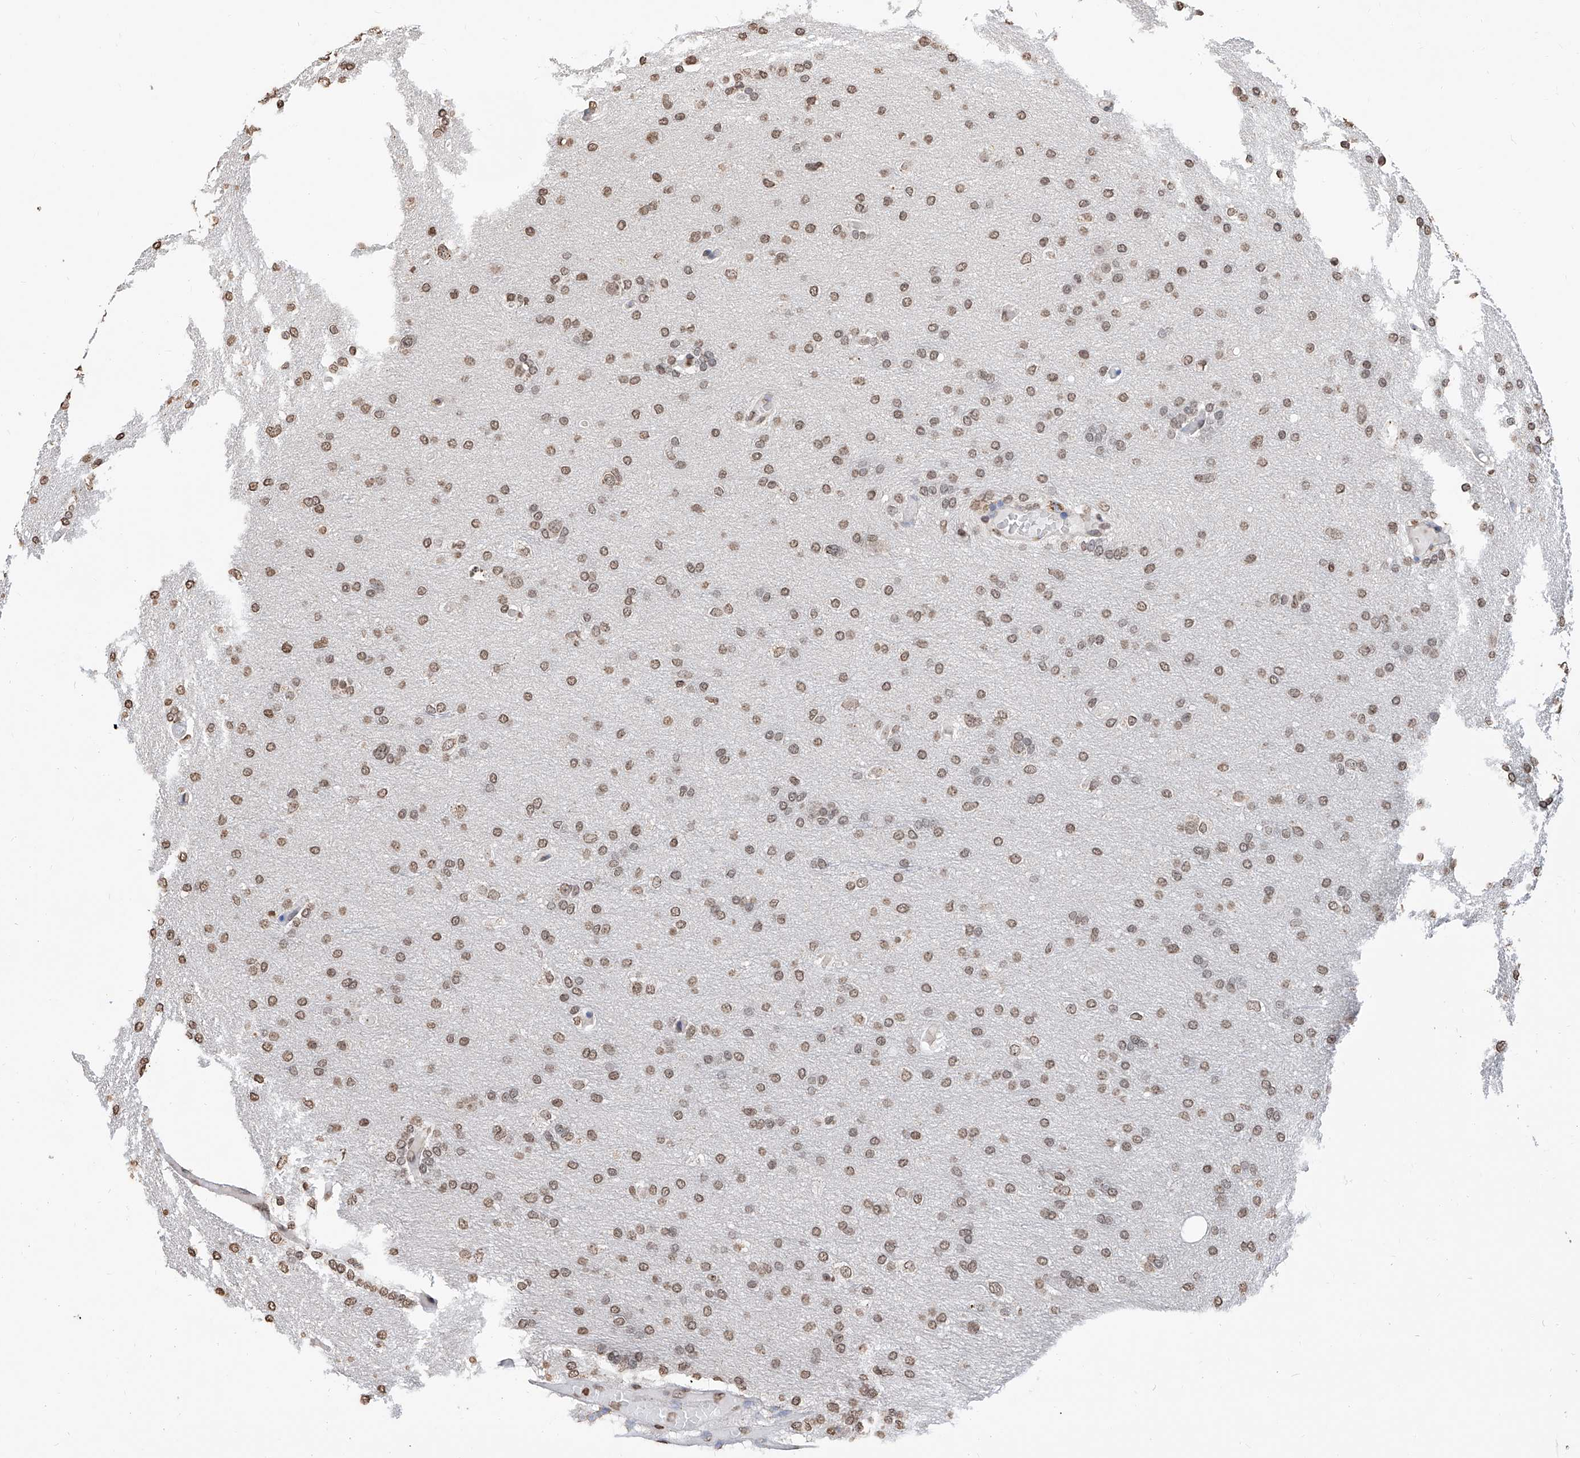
{"staining": {"intensity": "moderate", "quantity": ">75%", "location": "nuclear"}, "tissue": "glioma", "cell_type": "Tumor cells", "image_type": "cancer", "snomed": [{"axis": "morphology", "description": "Glioma, malignant, High grade"}, {"axis": "topography", "description": "Cerebral cortex"}], "caption": "Immunohistochemistry micrograph of neoplastic tissue: malignant glioma (high-grade) stained using IHC exhibits medium levels of moderate protein expression localized specifically in the nuclear of tumor cells, appearing as a nuclear brown color.", "gene": "RP9", "patient": {"sex": "female", "age": 36}}